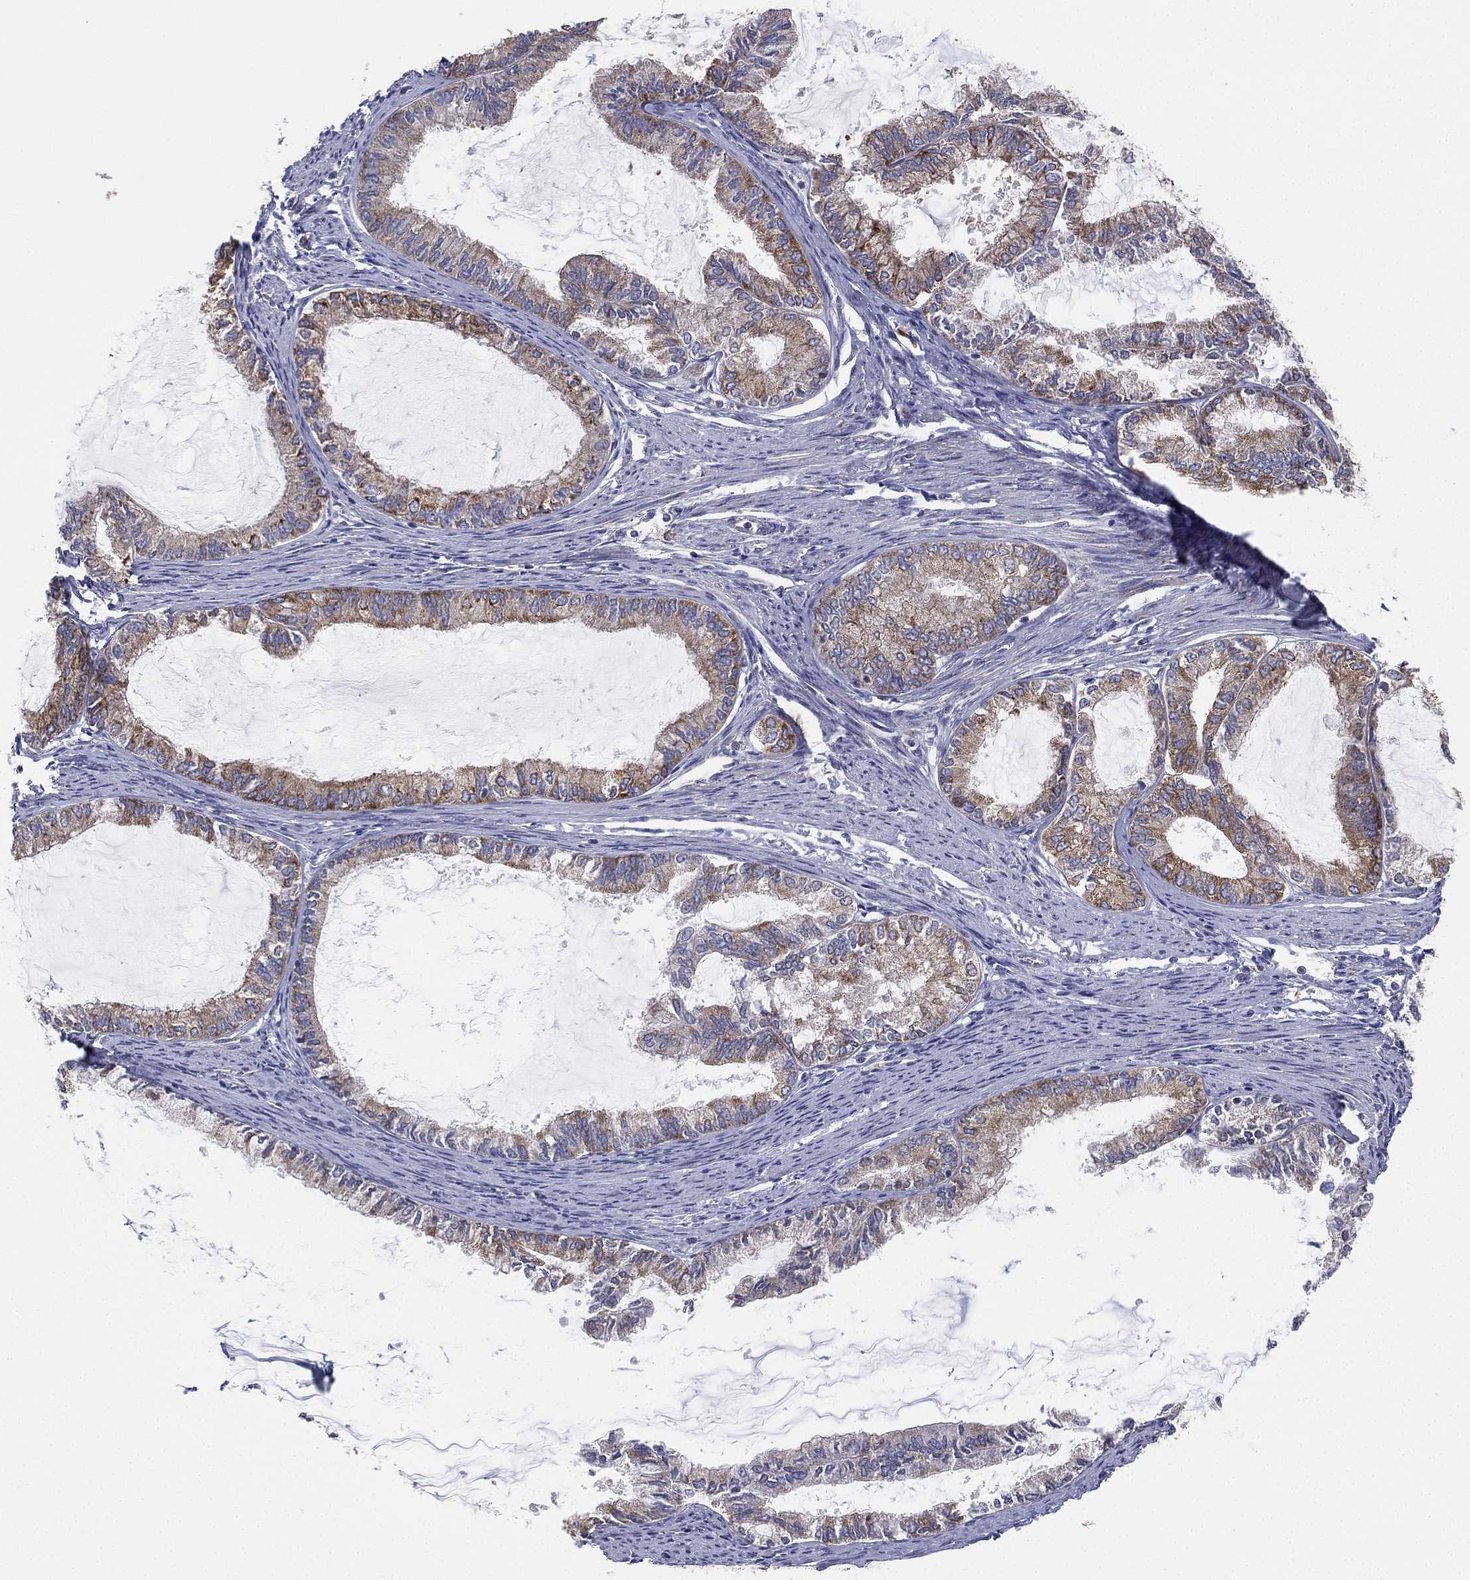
{"staining": {"intensity": "strong", "quantity": "25%-75%", "location": "cytoplasmic/membranous"}, "tissue": "endometrial cancer", "cell_type": "Tumor cells", "image_type": "cancer", "snomed": [{"axis": "morphology", "description": "Adenocarcinoma, NOS"}, {"axis": "topography", "description": "Endometrium"}], "caption": "There is high levels of strong cytoplasmic/membranous positivity in tumor cells of adenocarcinoma (endometrial), as demonstrated by immunohistochemical staining (brown color).", "gene": "FARSA", "patient": {"sex": "female", "age": 86}}